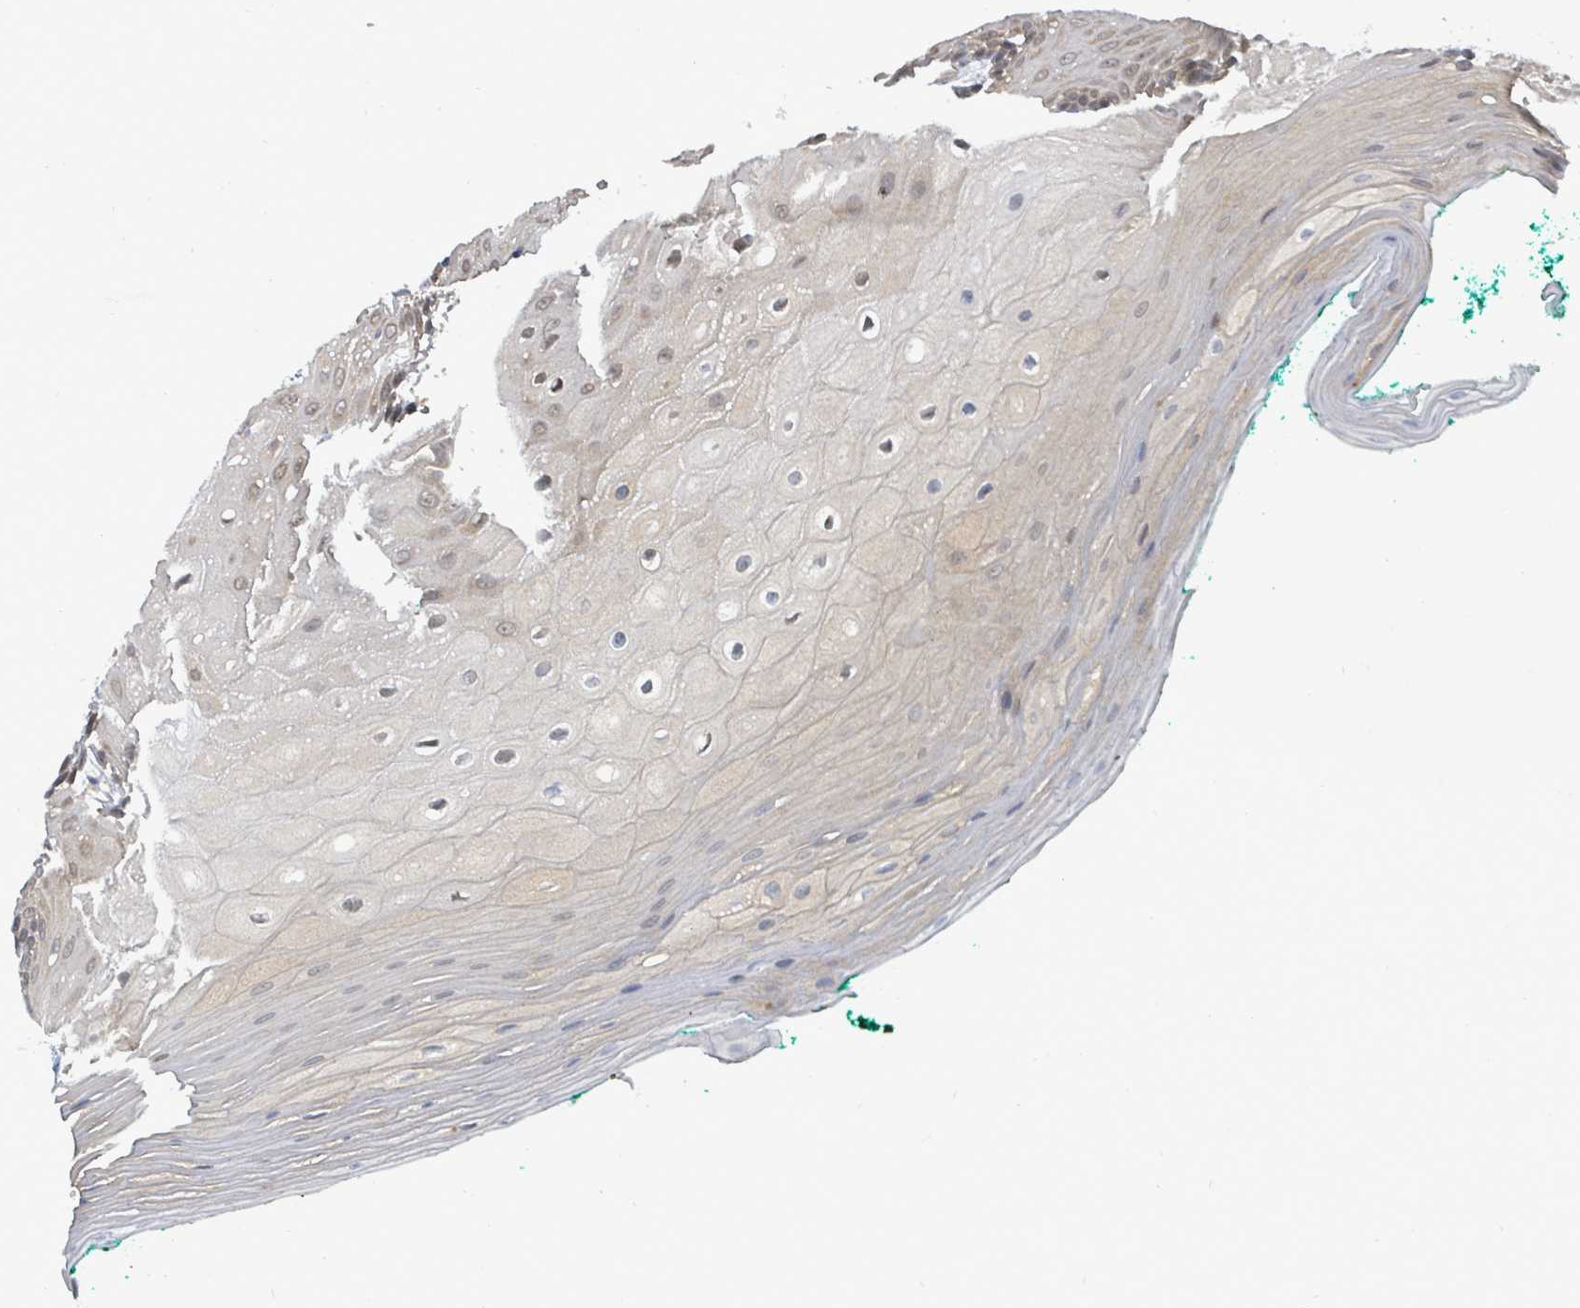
{"staining": {"intensity": "weak", "quantity": "25%-75%", "location": "cytoplasmic/membranous"}, "tissue": "oral mucosa", "cell_type": "Squamous epithelial cells", "image_type": "normal", "snomed": [{"axis": "morphology", "description": "Normal tissue, NOS"}, {"axis": "morphology", "description": "Squamous cell carcinoma, NOS"}, {"axis": "topography", "description": "Oral tissue"}, {"axis": "topography", "description": "Tounge, NOS"}, {"axis": "topography", "description": "Head-Neck"}], "caption": "Oral mucosa stained for a protein (brown) demonstrates weak cytoplasmic/membranous positive staining in approximately 25%-75% of squamous epithelial cells.", "gene": "PGAM1", "patient": {"sex": "male", "age": 79}}